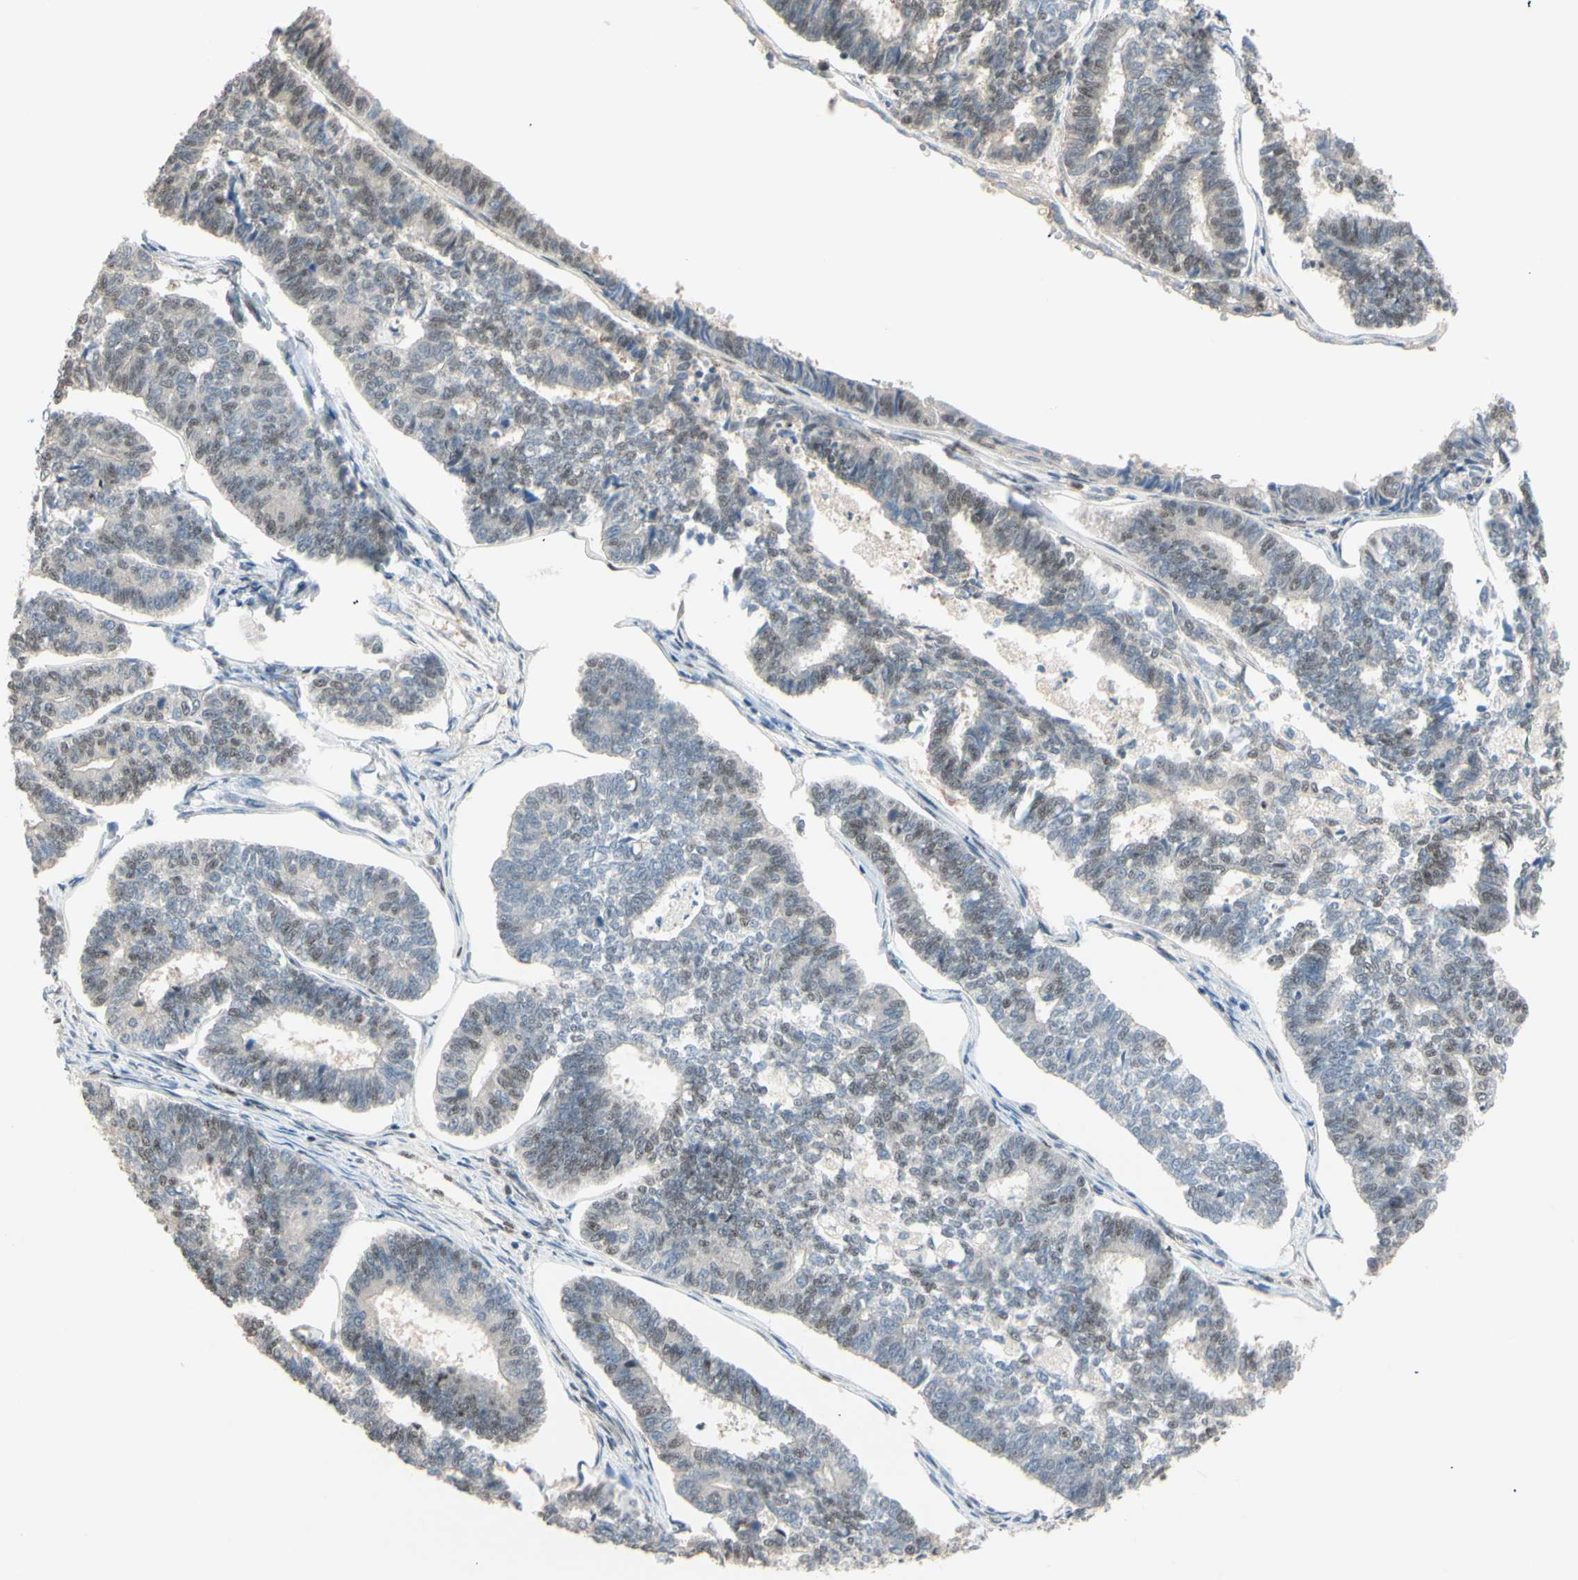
{"staining": {"intensity": "weak", "quantity": "25%-75%", "location": "nuclear"}, "tissue": "endometrial cancer", "cell_type": "Tumor cells", "image_type": "cancer", "snomed": [{"axis": "morphology", "description": "Adenocarcinoma, NOS"}, {"axis": "topography", "description": "Endometrium"}], "caption": "Protein expression analysis of human endometrial cancer reveals weak nuclear expression in approximately 25%-75% of tumor cells.", "gene": "TAF4", "patient": {"sex": "female", "age": 70}}